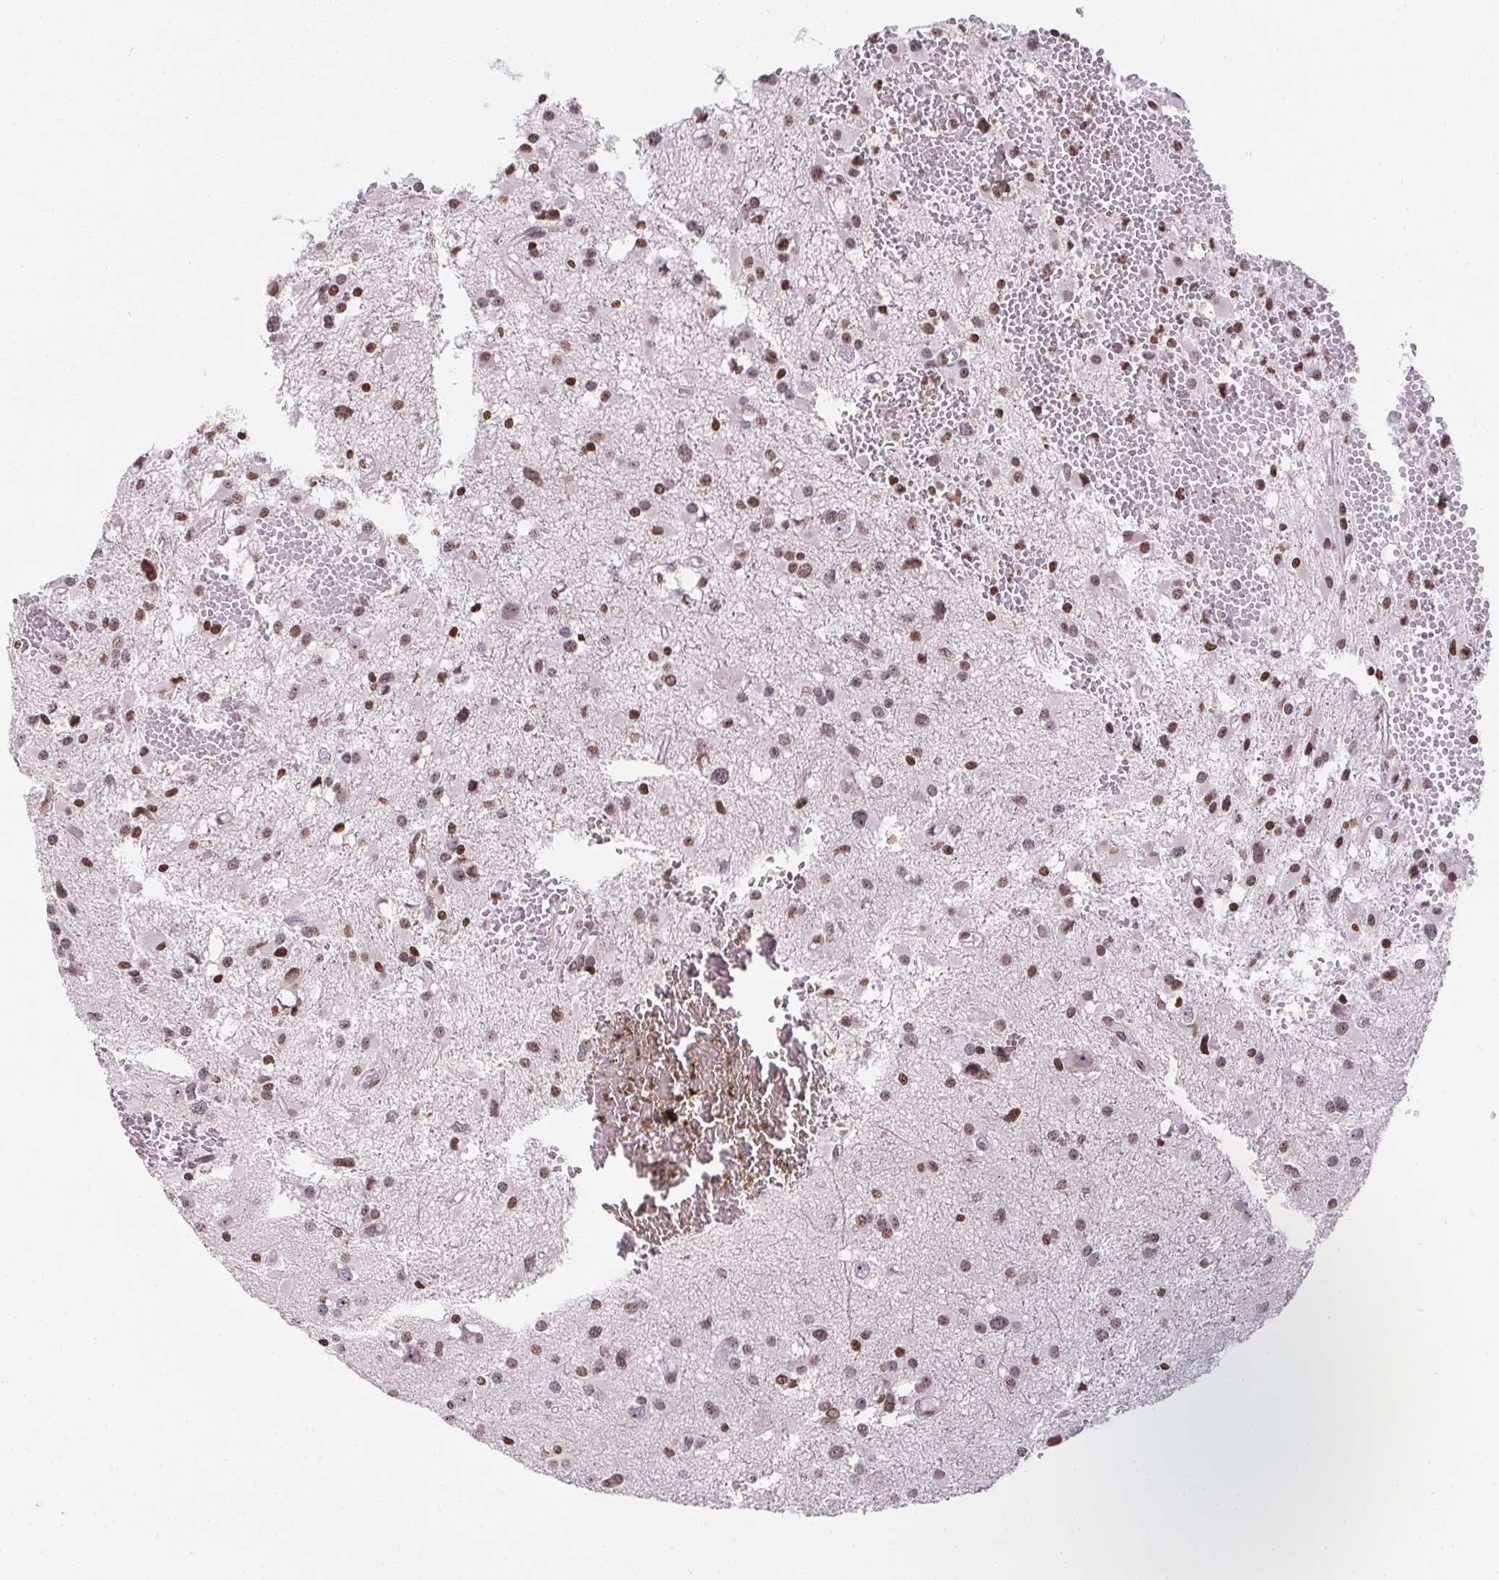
{"staining": {"intensity": "moderate", "quantity": ">75%", "location": "nuclear"}, "tissue": "glioma", "cell_type": "Tumor cells", "image_type": "cancer", "snomed": [{"axis": "morphology", "description": "Glioma, malignant, High grade"}, {"axis": "topography", "description": "Brain"}], "caption": "Immunohistochemistry (IHC) (DAB) staining of human glioma shows moderate nuclear protein expression in about >75% of tumor cells.", "gene": "RNF181", "patient": {"sex": "male", "age": 54}}